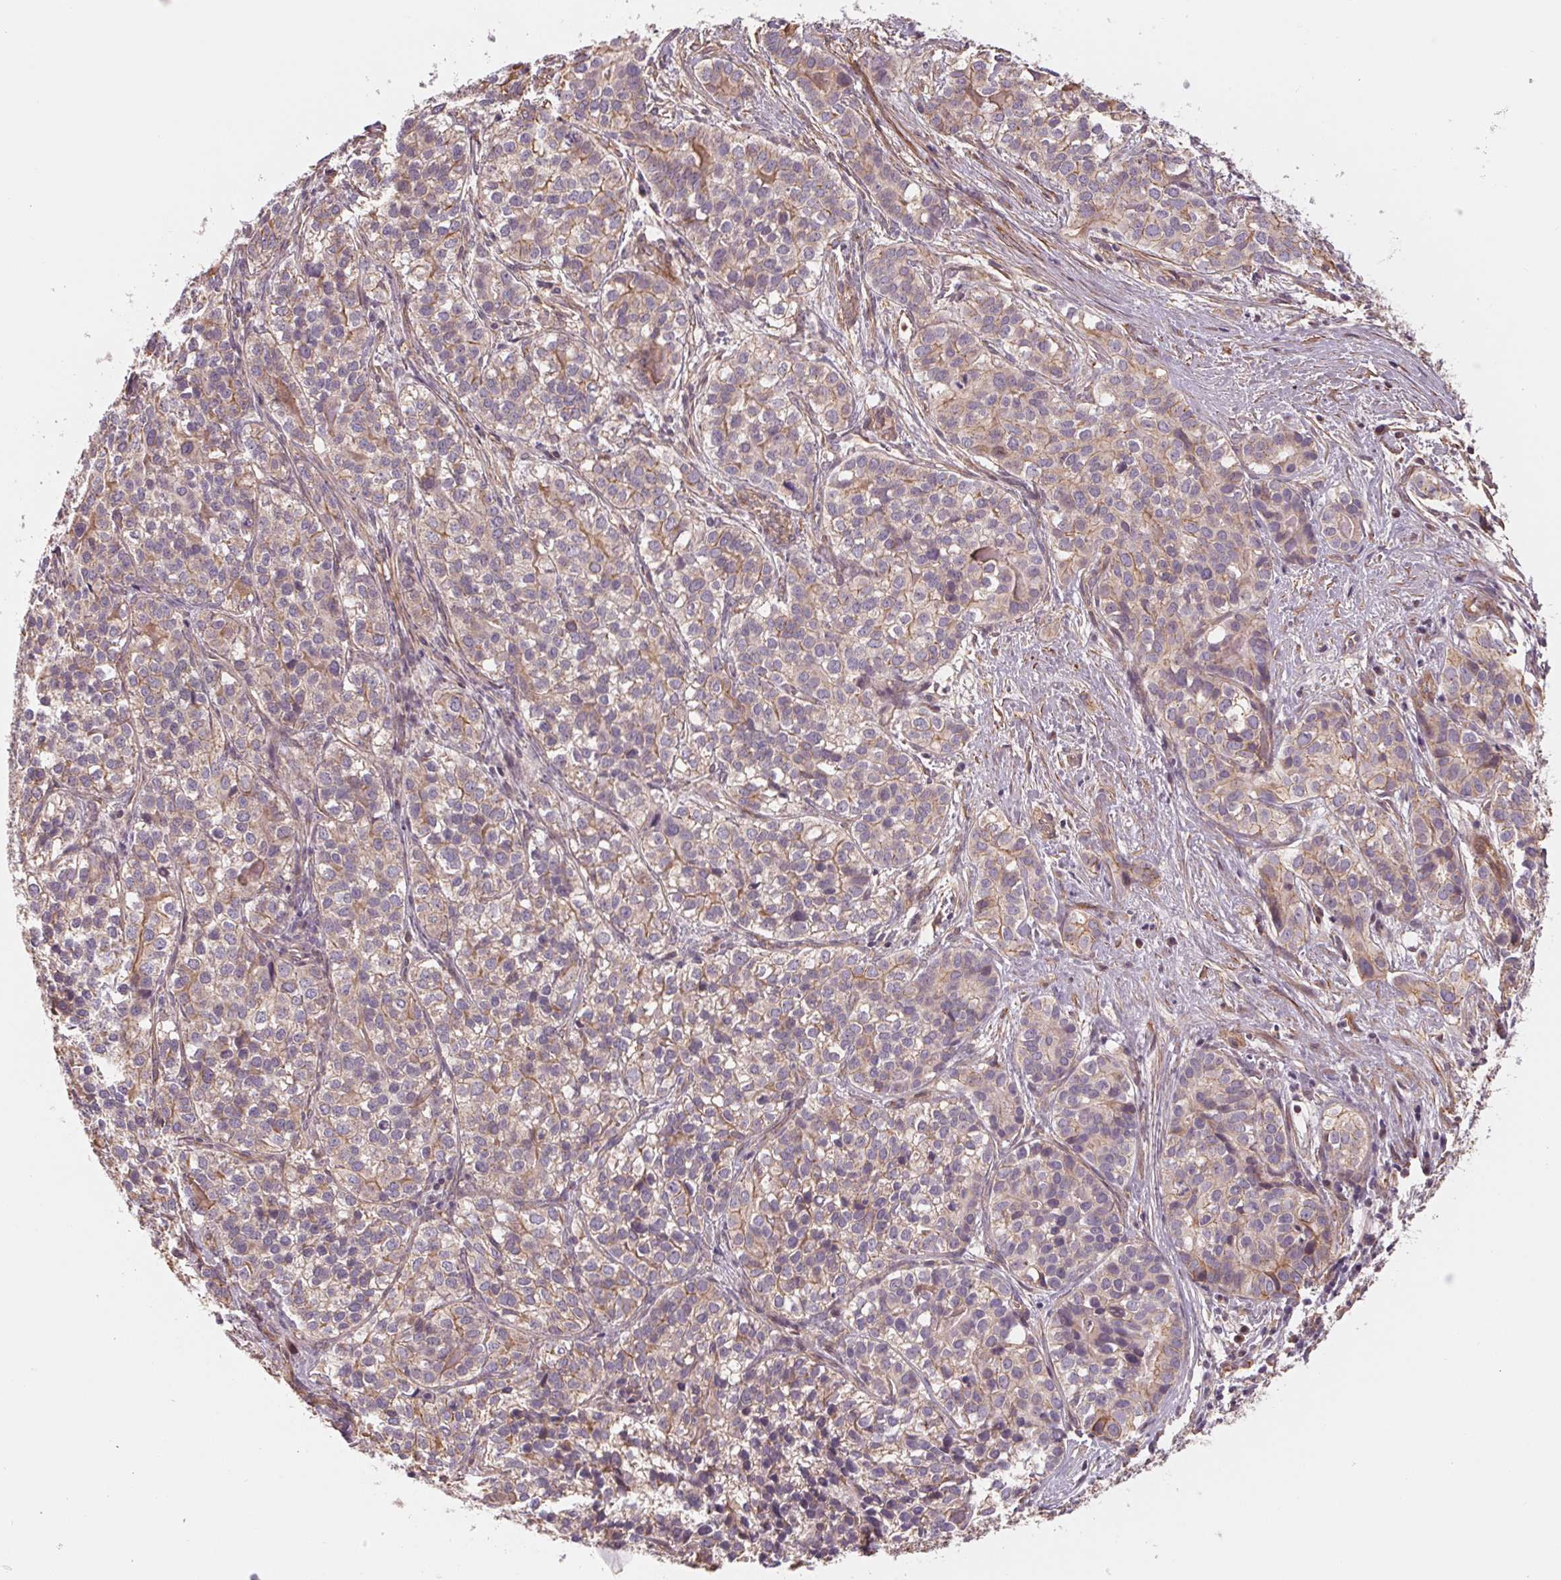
{"staining": {"intensity": "weak", "quantity": "25%-75%", "location": "cytoplasmic/membranous"}, "tissue": "liver cancer", "cell_type": "Tumor cells", "image_type": "cancer", "snomed": [{"axis": "morphology", "description": "Cholangiocarcinoma"}, {"axis": "topography", "description": "Liver"}], "caption": "Tumor cells display weak cytoplasmic/membranous positivity in about 25%-75% of cells in liver cancer.", "gene": "CCDC112", "patient": {"sex": "male", "age": 56}}